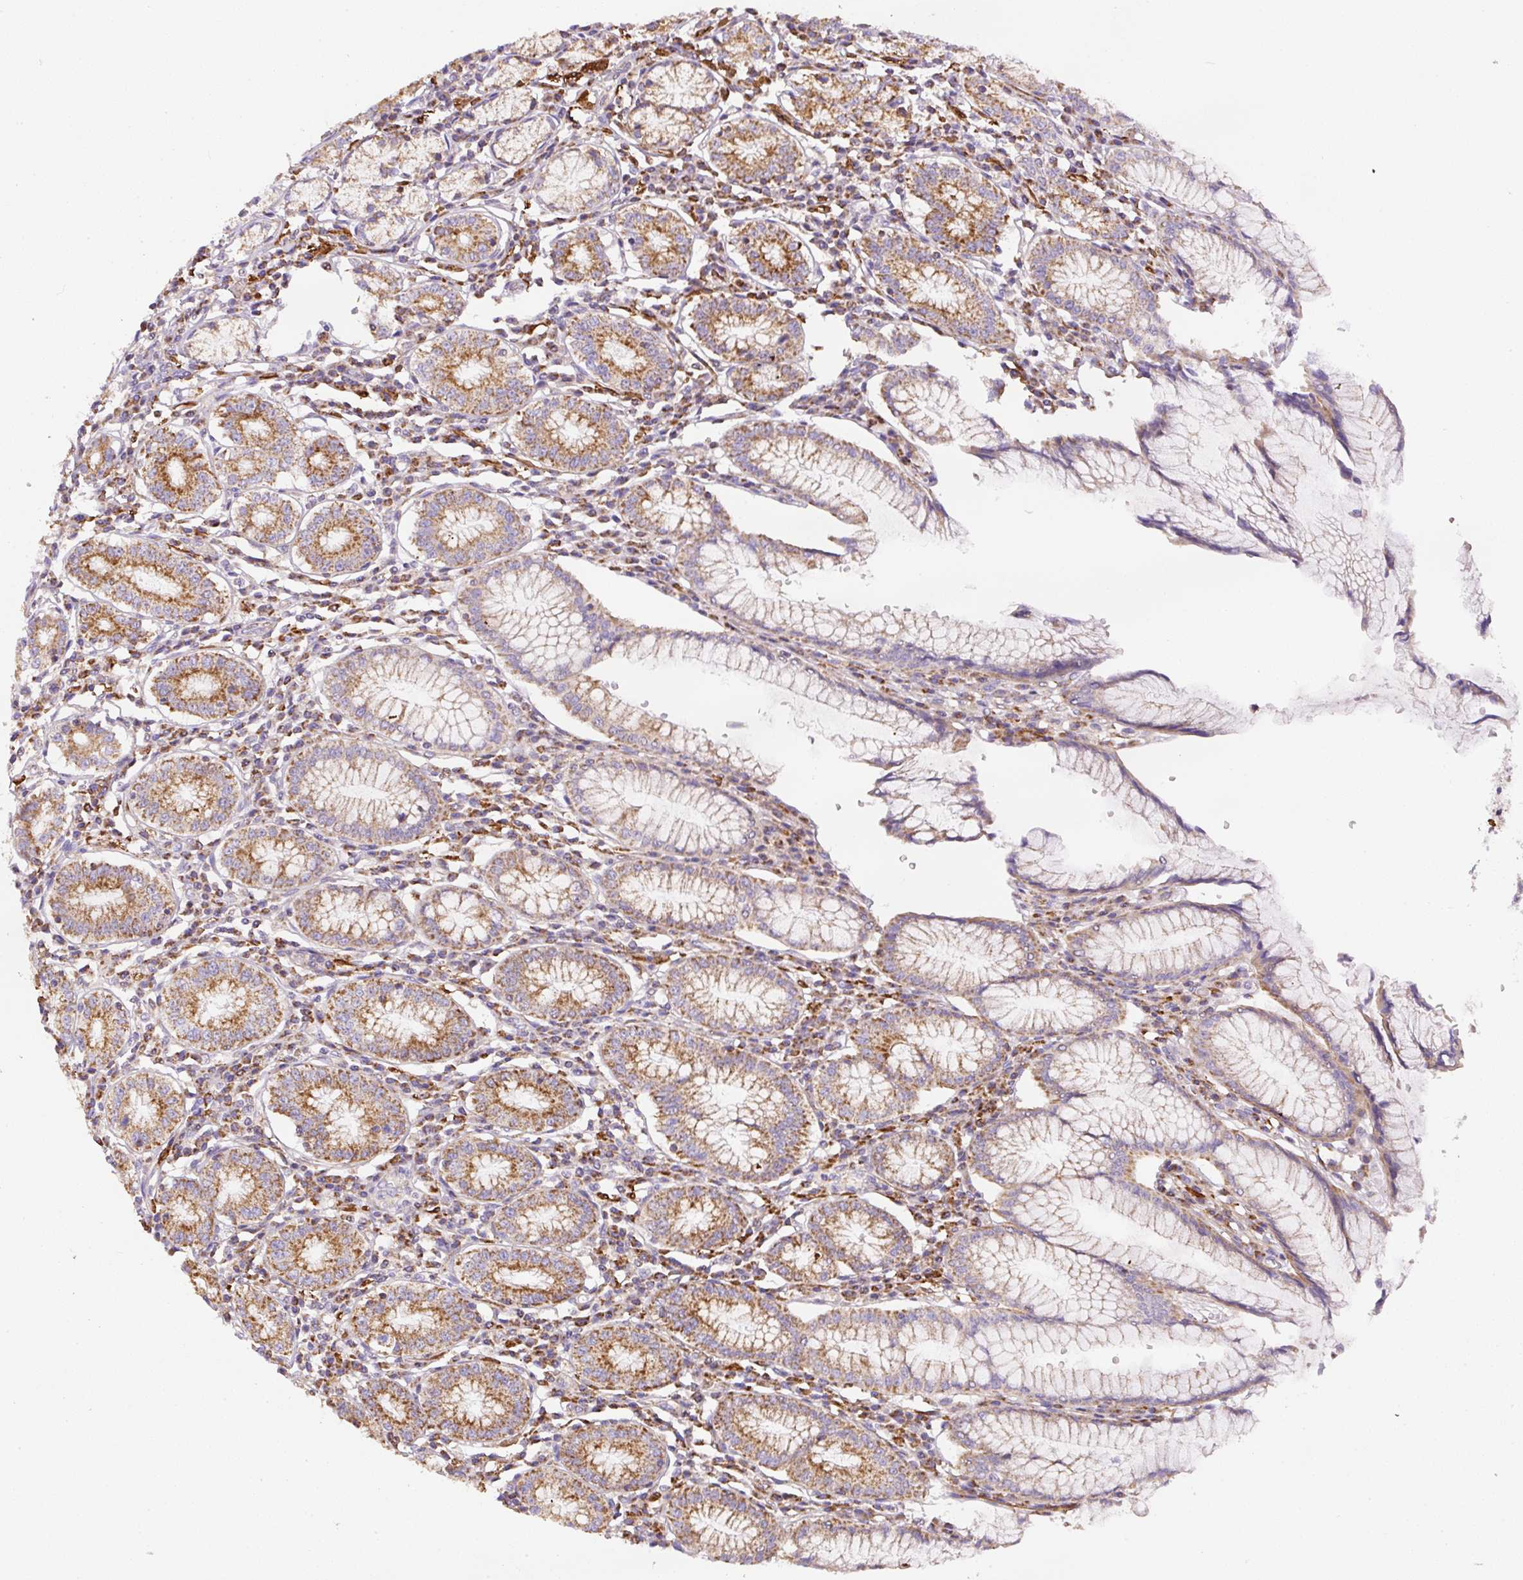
{"staining": {"intensity": "moderate", "quantity": ">75%", "location": "cytoplasmic/membranous"}, "tissue": "stomach", "cell_type": "Glandular cells", "image_type": "normal", "snomed": [{"axis": "morphology", "description": "Normal tissue, NOS"}, {"axis": "topography", "description": "Stomach"}], "caption": "Approximately >75% of glandular cells in normal stomach show moderate cytoplasmic/membranous protein staining as visualized by brown immunohistochemical staining.", "gene": "NDUFAF2", "patient": {"sex": "male", "age": 55}}